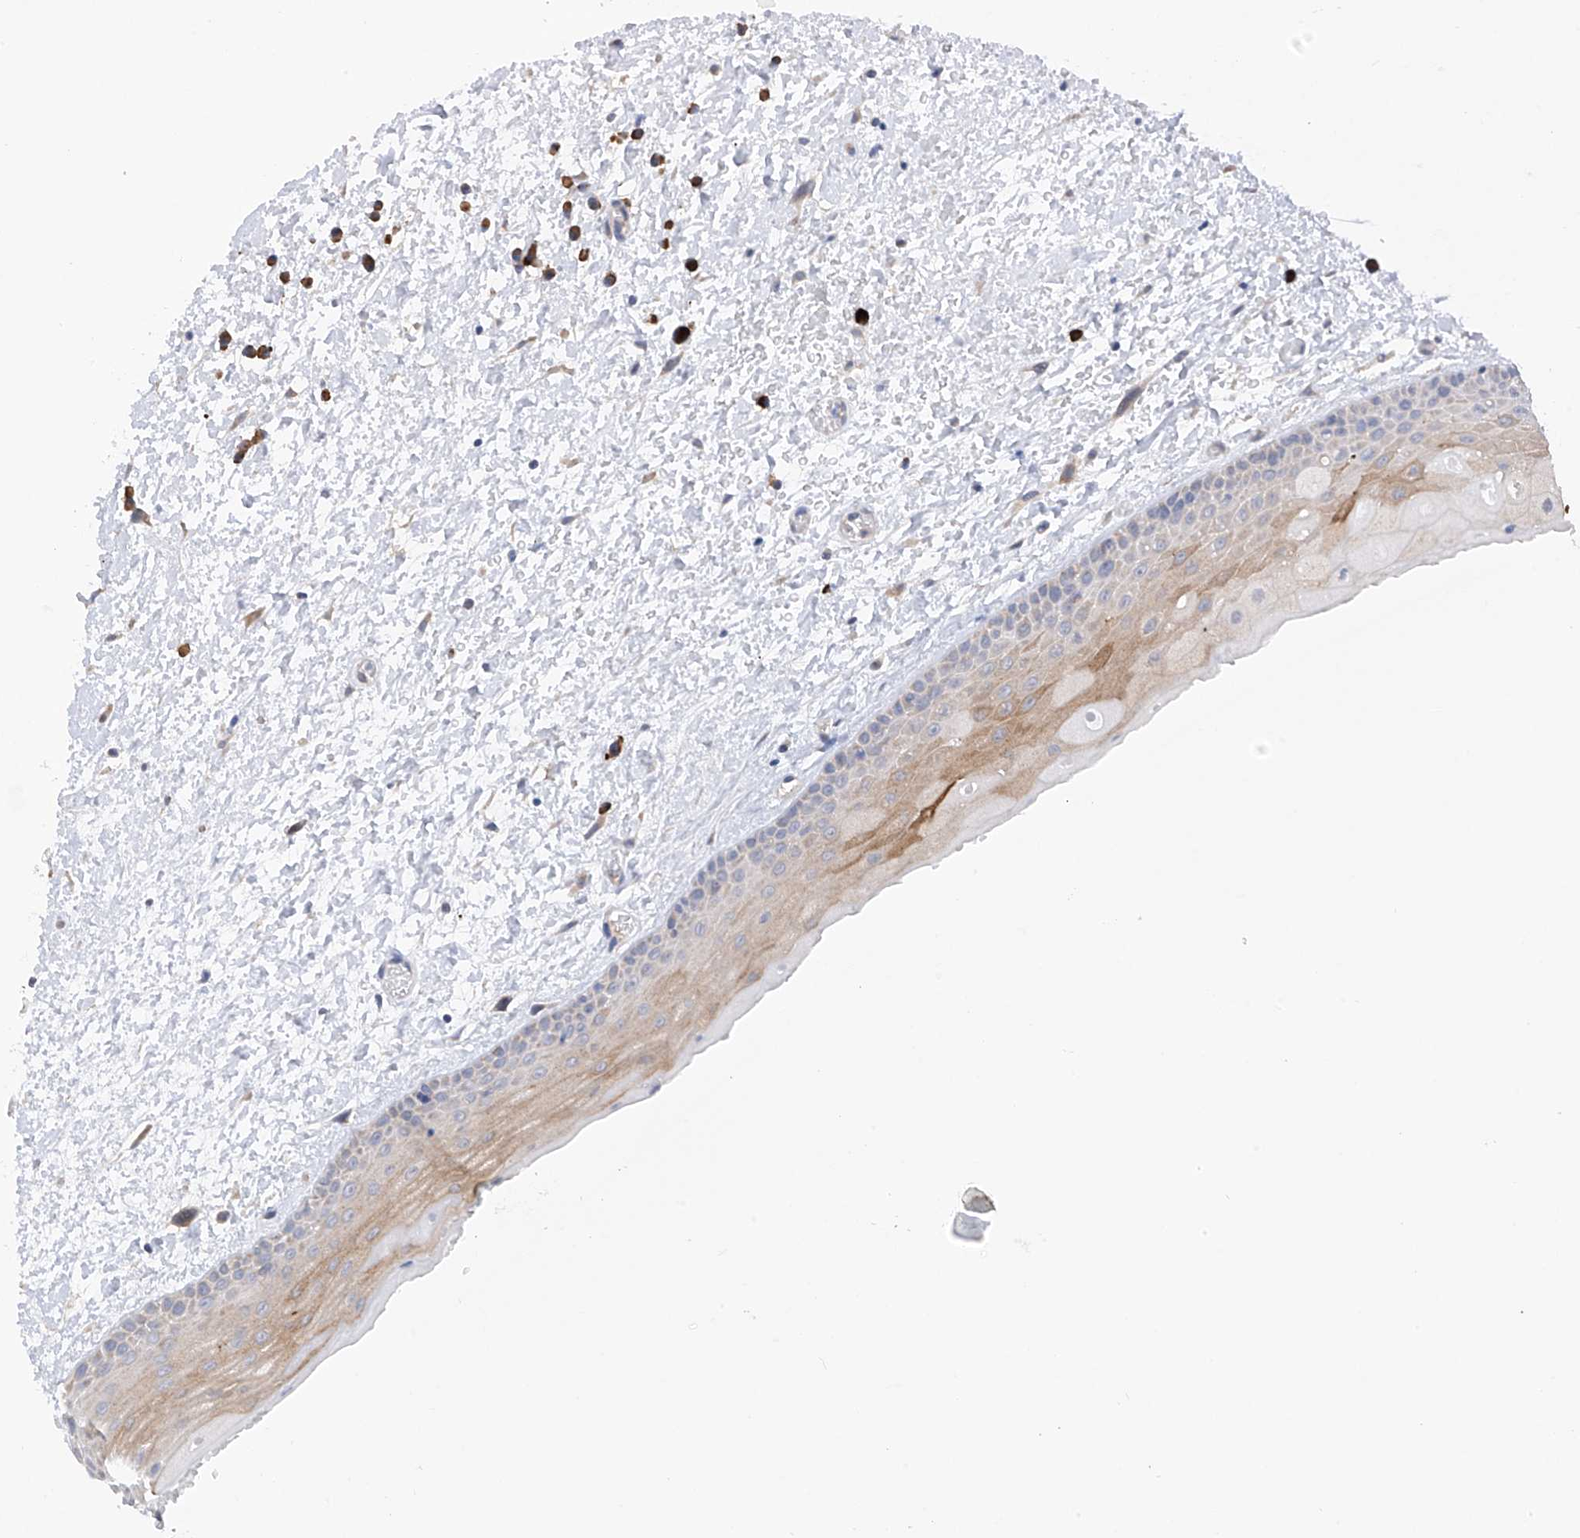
{"staining": {"intensity": "moderate", "quantity": "<25%", "location": "cytoplasmic/membranous"}, "tissue": "oral mucosa", "cell_type": "Squamous epithelial cells", "image_type": "normal", "snomed": [{"axis": "morphology", "description": "Normal tissue, NOS"}, {"axis": "topography", "description": "Oral tissue"}], "caption": "This image shows immunohistochemistry (IHC) staining of normal oral mucosa, with low moderate cytoplasmic/membranous expression in approximately <25% of squamous epithelial cells.", "gene": "REC8", "patient": {"sex": "female", "age": 76}}